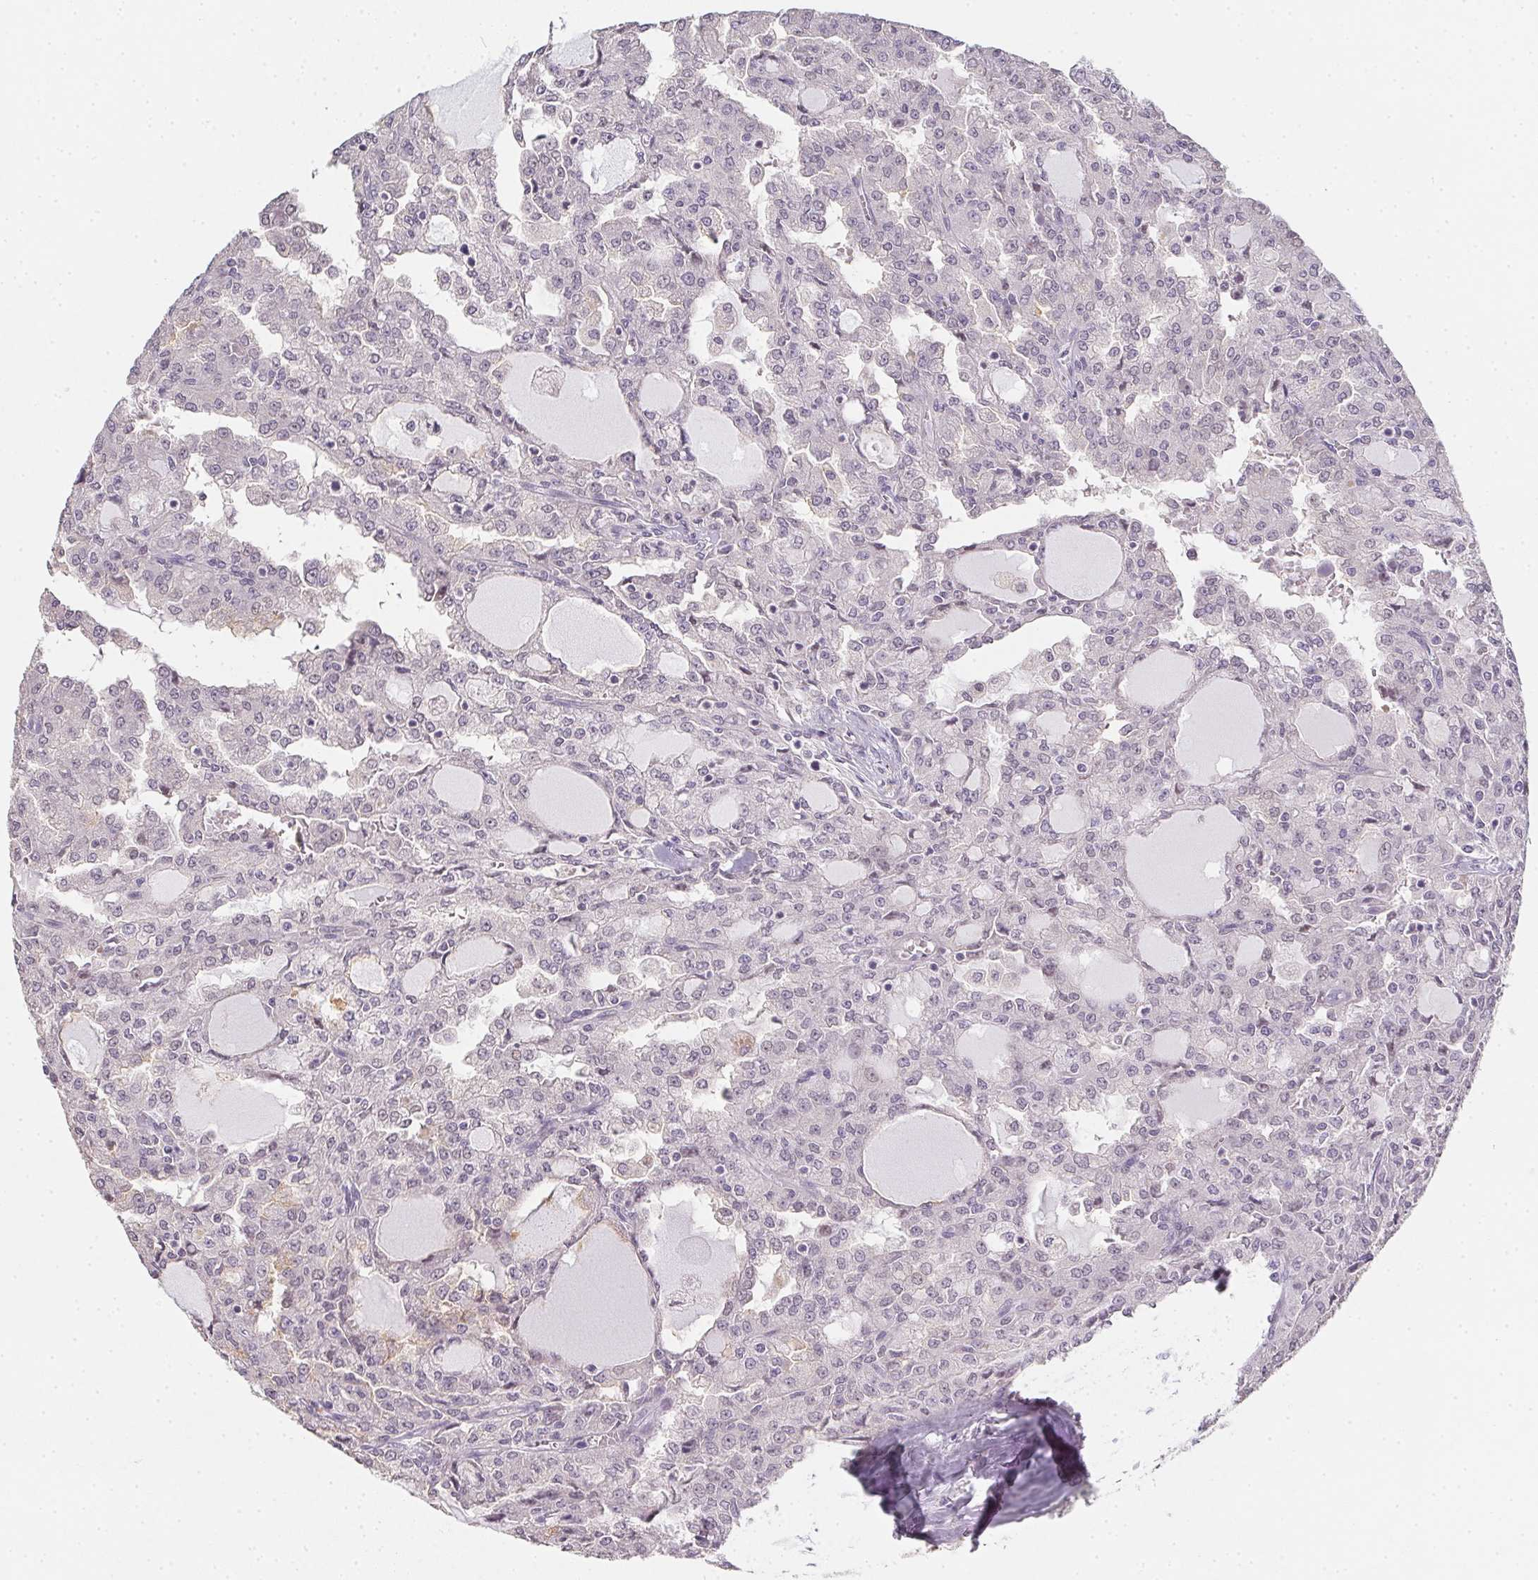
{"staining": {"intensity": "negative", "quantity": "none", "location": "none"}, "tissue": "head and neck cancer", "cell_type": "Tumor cells", "image_type": "cancer", "snomed": [{"axis": "morphology", "description": "Adenocarcinoma, NOS"}, {"axis": "topography", "description": "Head-Neck"}], "caption": "Tumor cells are negative for brown protein staining in head and neck adenocarcinoma. (Brightfield microscopy of DAB (3,3'-diaminobenzidine) immunohistochemistry at high magnification).", "gene": "ZBBX", "patient": {"sex": "male", "age": 64}}